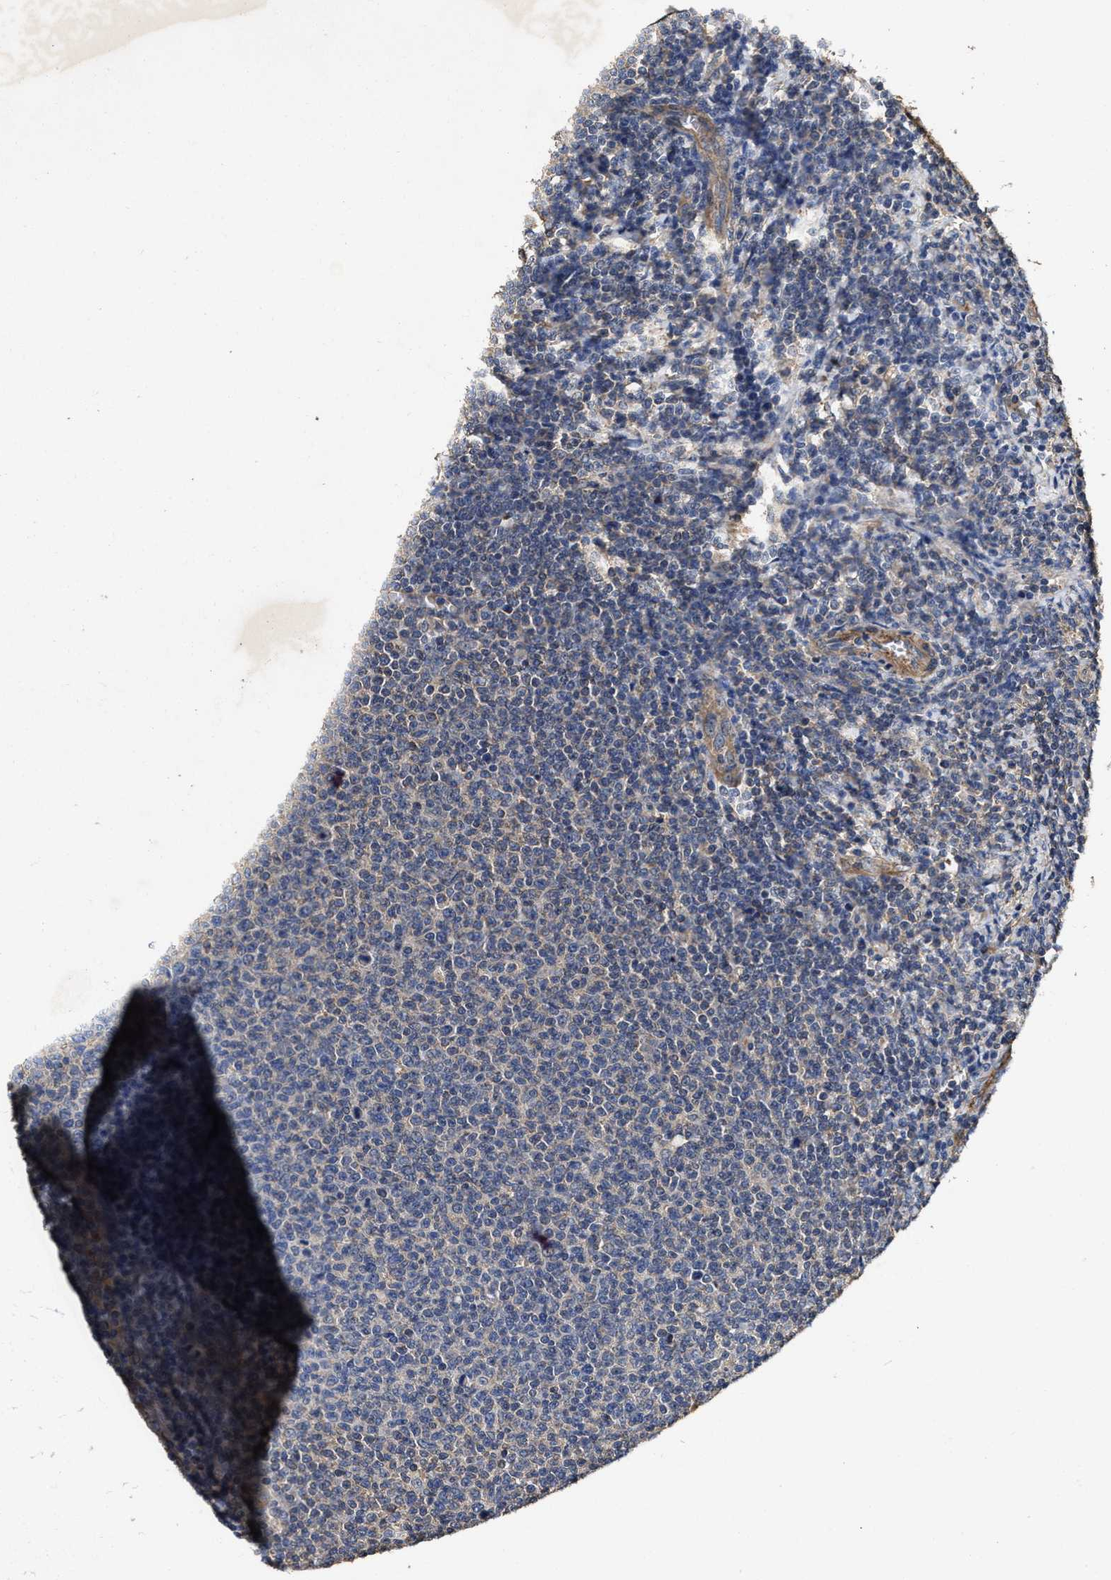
{"staining": {"intensity": "weak", "quantity": "<25%", "location": "cytoplasmic/membranous"}, "tissue": "lymphoma", "cell_type": "Tumor cells", "image_type": "cancer", "snomed": [{"axis": "morphology", "description": "Malignant lymphoma, non-Hodgkin's type, Low grade"}, {"axis": "topography", "description": "Lymph node"}], "caption": "Immunohistochemistry photomicrograph of neoplastic tissue: low-grade malignant lymphoma, non-Hodgkin's type stained with DAB (3,3'-diaminobenzidine) displays no significant protein expression in tumor cells. The staining was performed using DAB to visualize the protein expression in brown, while the nuclei were stained in blue with hematoxylin (Magnification: 20x).", "gene": "SFXN4", "patient": {"sex": "male", "age": 66}}